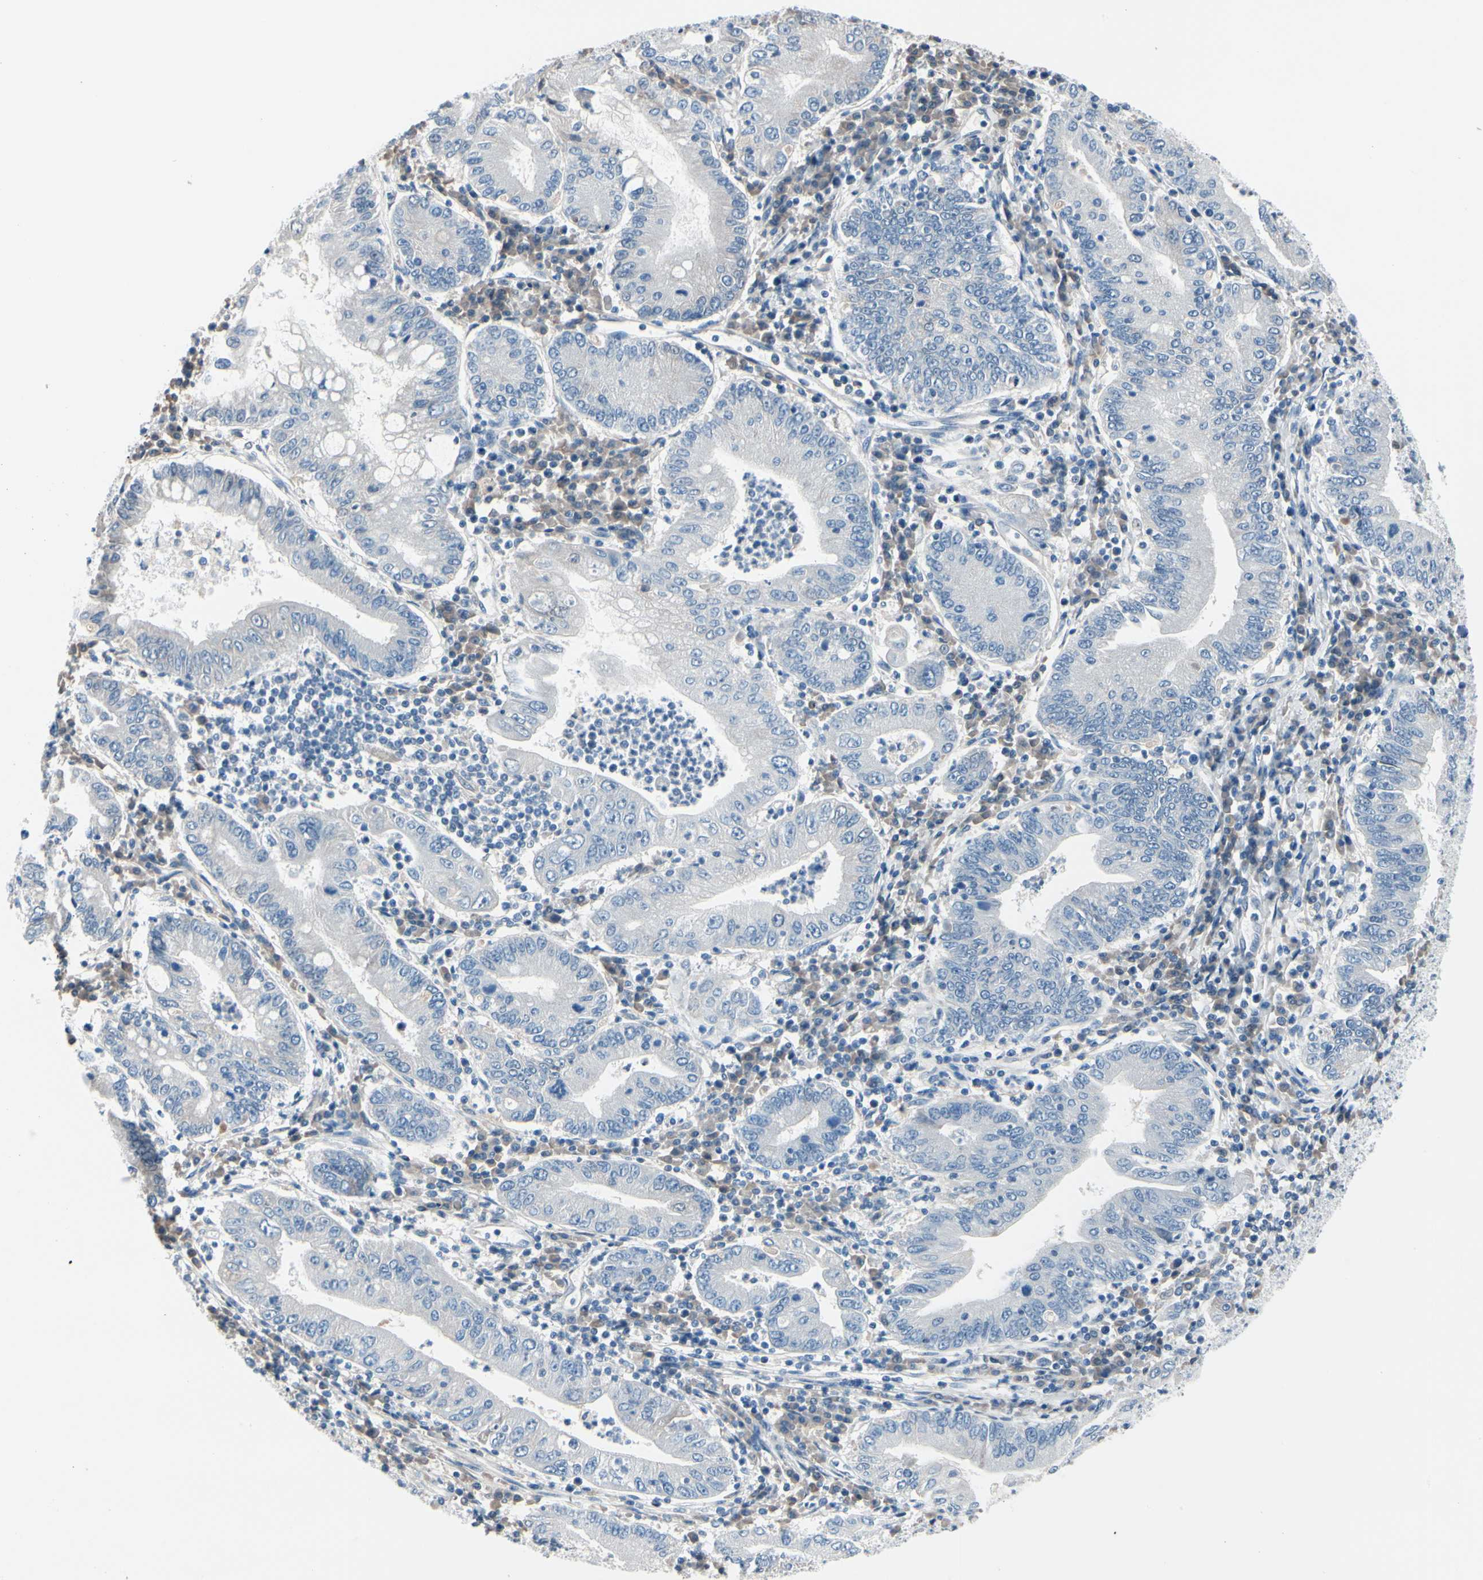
{"staining": {"intensity": "negative", "quantity": "none", "location": "none"}, "tissue": "stomach cancer", "cell_type": "Tumor cells", "image_type": "cancer", "snomed": [{"axis": "morphology", "description": "Normal tissue, NOS"}, {"axis": "morphology", "description": "Adenocarcinoma, NOS"}, {"axis": "topography", "description": "Esophagus"}, {"axis": "topography", "description": "Stomach, upper"}, {"axis": "topography", "description": "Peripheral nerve tissue"}], "caption": "Immunohistochemistry of human stomach cancer (adenocarcinoma) reveals no positivity in tumor cells. (DAB IHC with hematoxylin counter stain).", "gene": "PGR", "patient": {"sex": "male", "age": 62}}